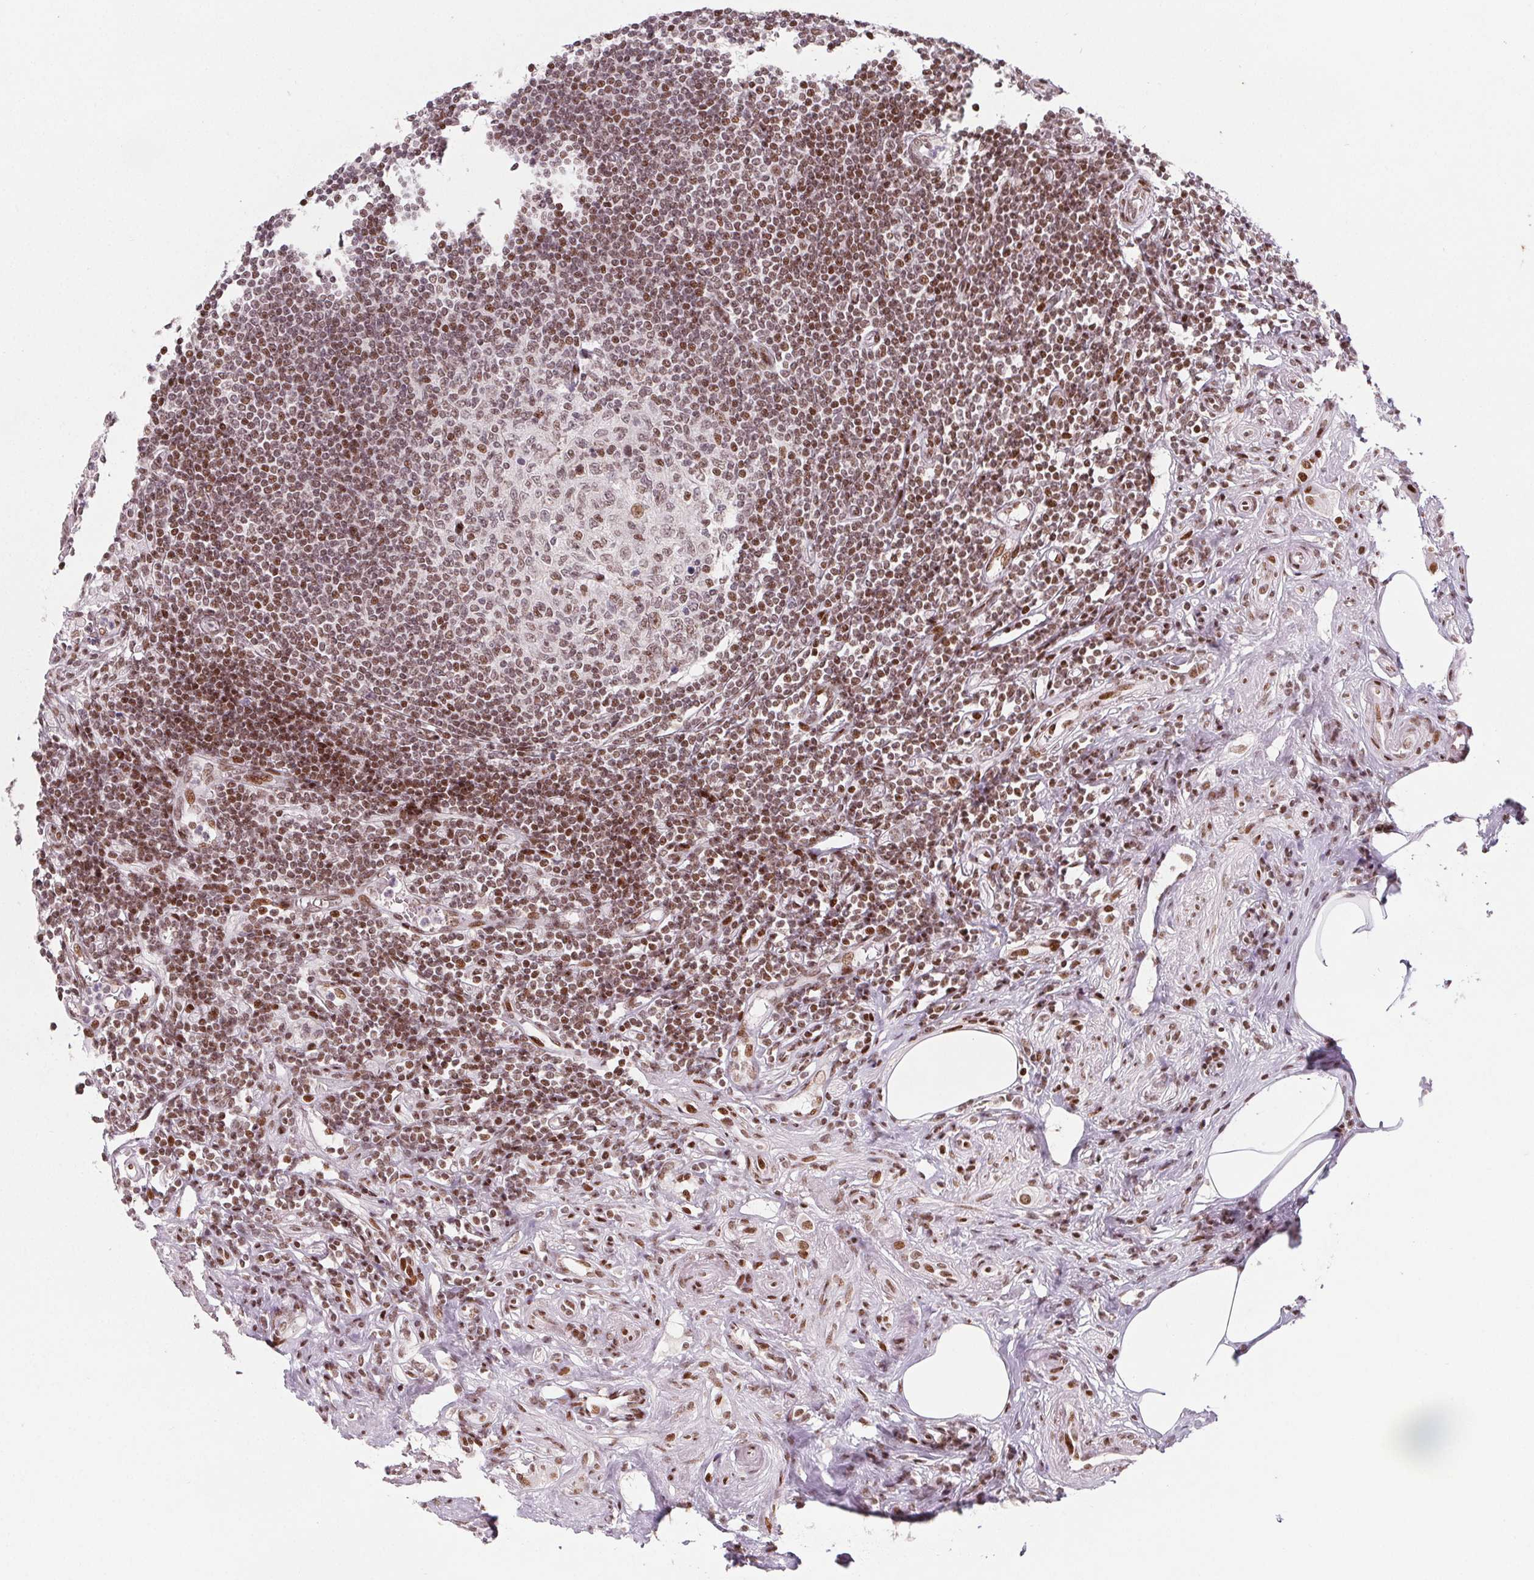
{"staining": {"intensity": "moderate", "quantity": ">75%", "location": "nuclear"}, "tissue": "appendix", "cell_type": "Glandular cells", "image_type": "normal", "snomed": [{"axis": "morphology", "description": "Normal tissue, NOS"}, {"axis": "topography", "description": "Appendix"}], "caption": "Human appendix stained with a brown dye reveals moderate nuclear positive positivity in about >75% of glandular cells.", "gene": "KMT2A", "patient": {"sex": "female", "age": 57}}